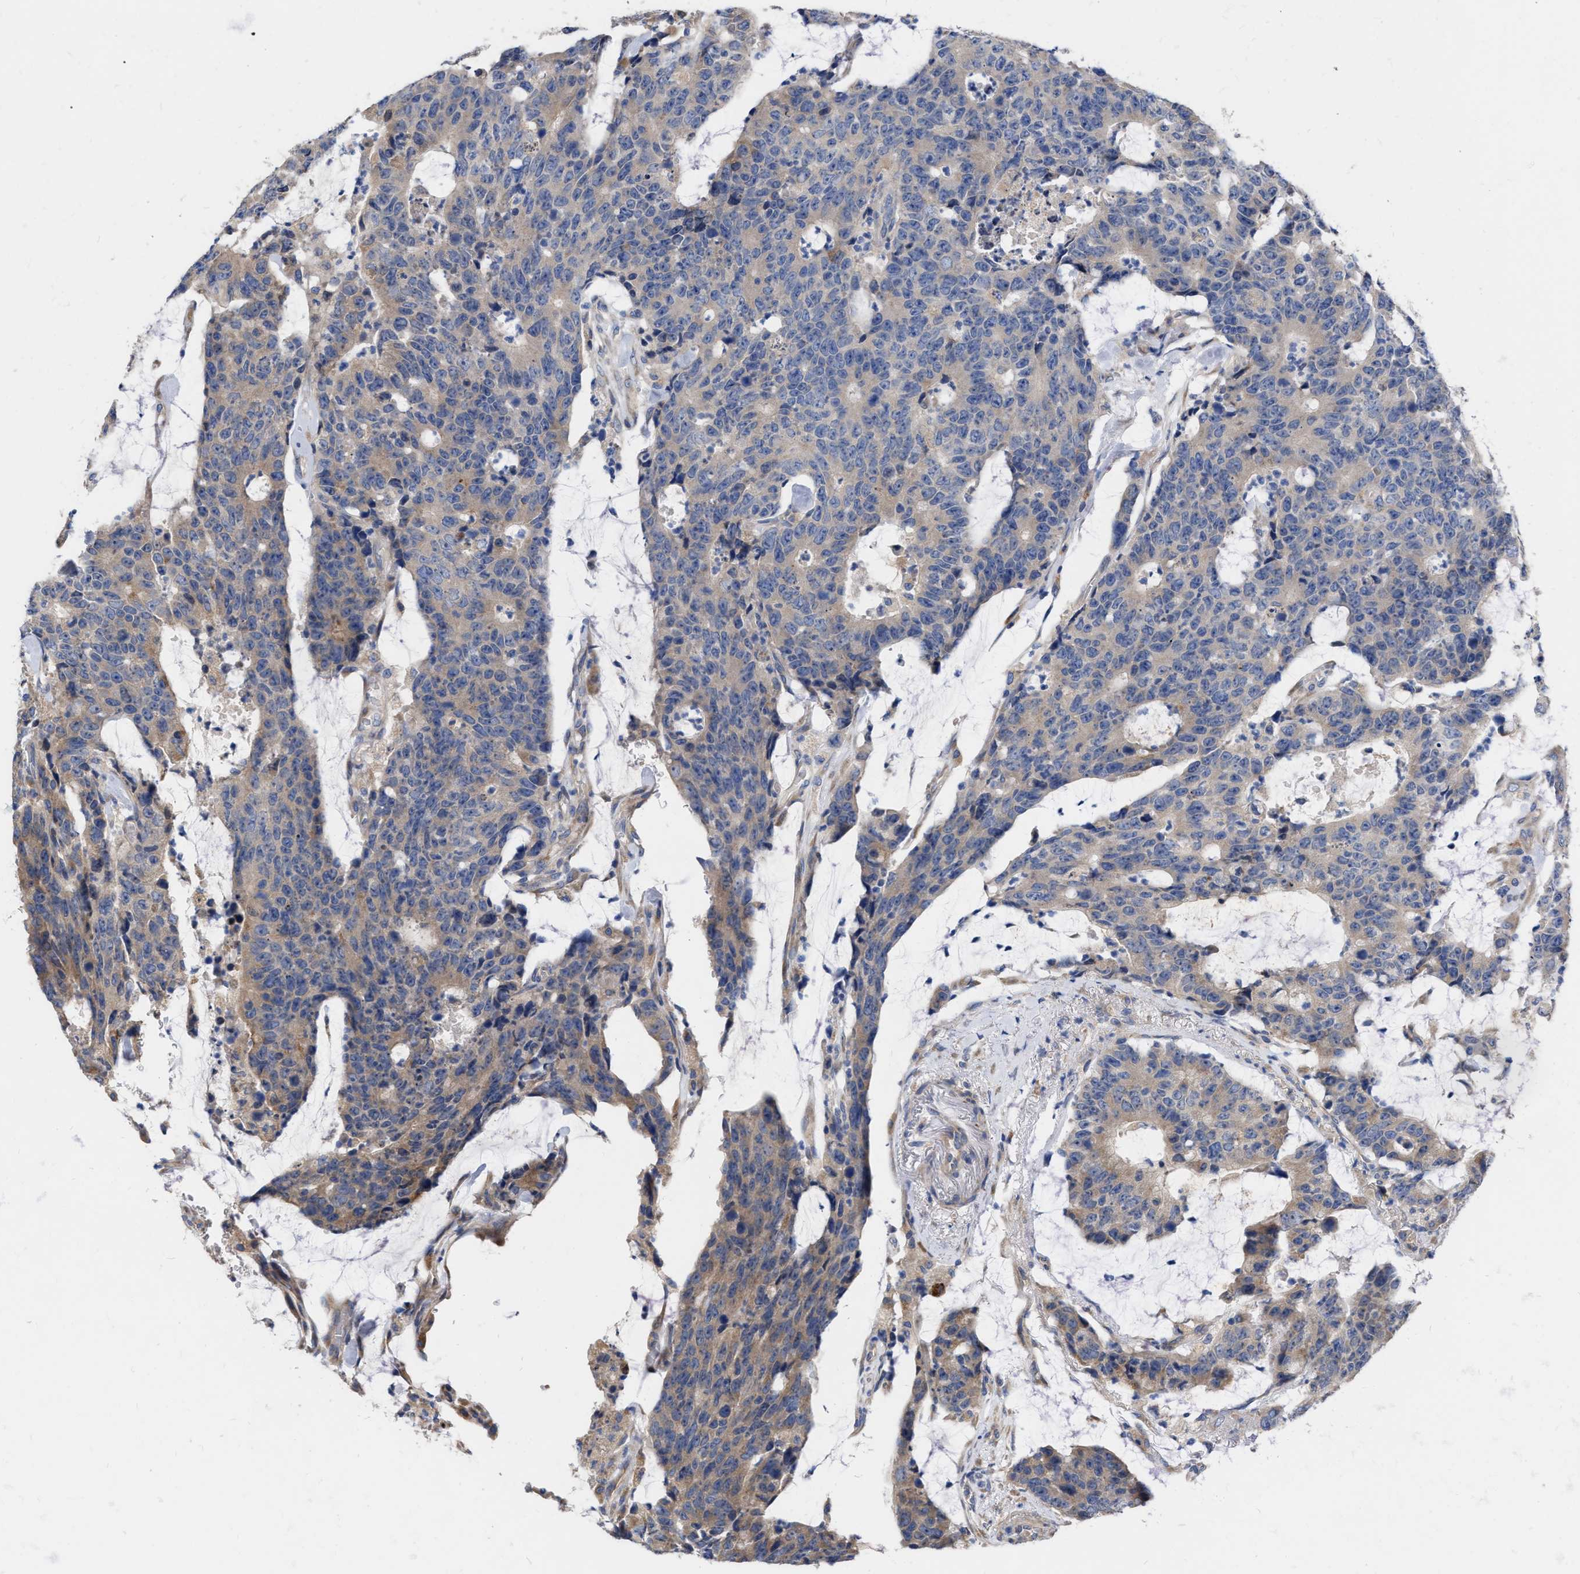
{"staining": {"intensity": "weak", "quantity": "<25%", "location": "cytoplasmic/membranous"}, "tissue": "colorectal cancer", "cell_type": "Tumor cells", "image_type": "cancer", "snomed": [{"axis": "morphology", "description": "Adenocarcinoma, NOS"}, {"axis": "topography", "description": "Colon"}], "caption": "DAB immunohistochemical staining of human adenocarcinoma (colorectal) demonstrates no significant expression in tumor cells.", "gene": "MLST8", "patient": {"sex": "female", "age": 86}}